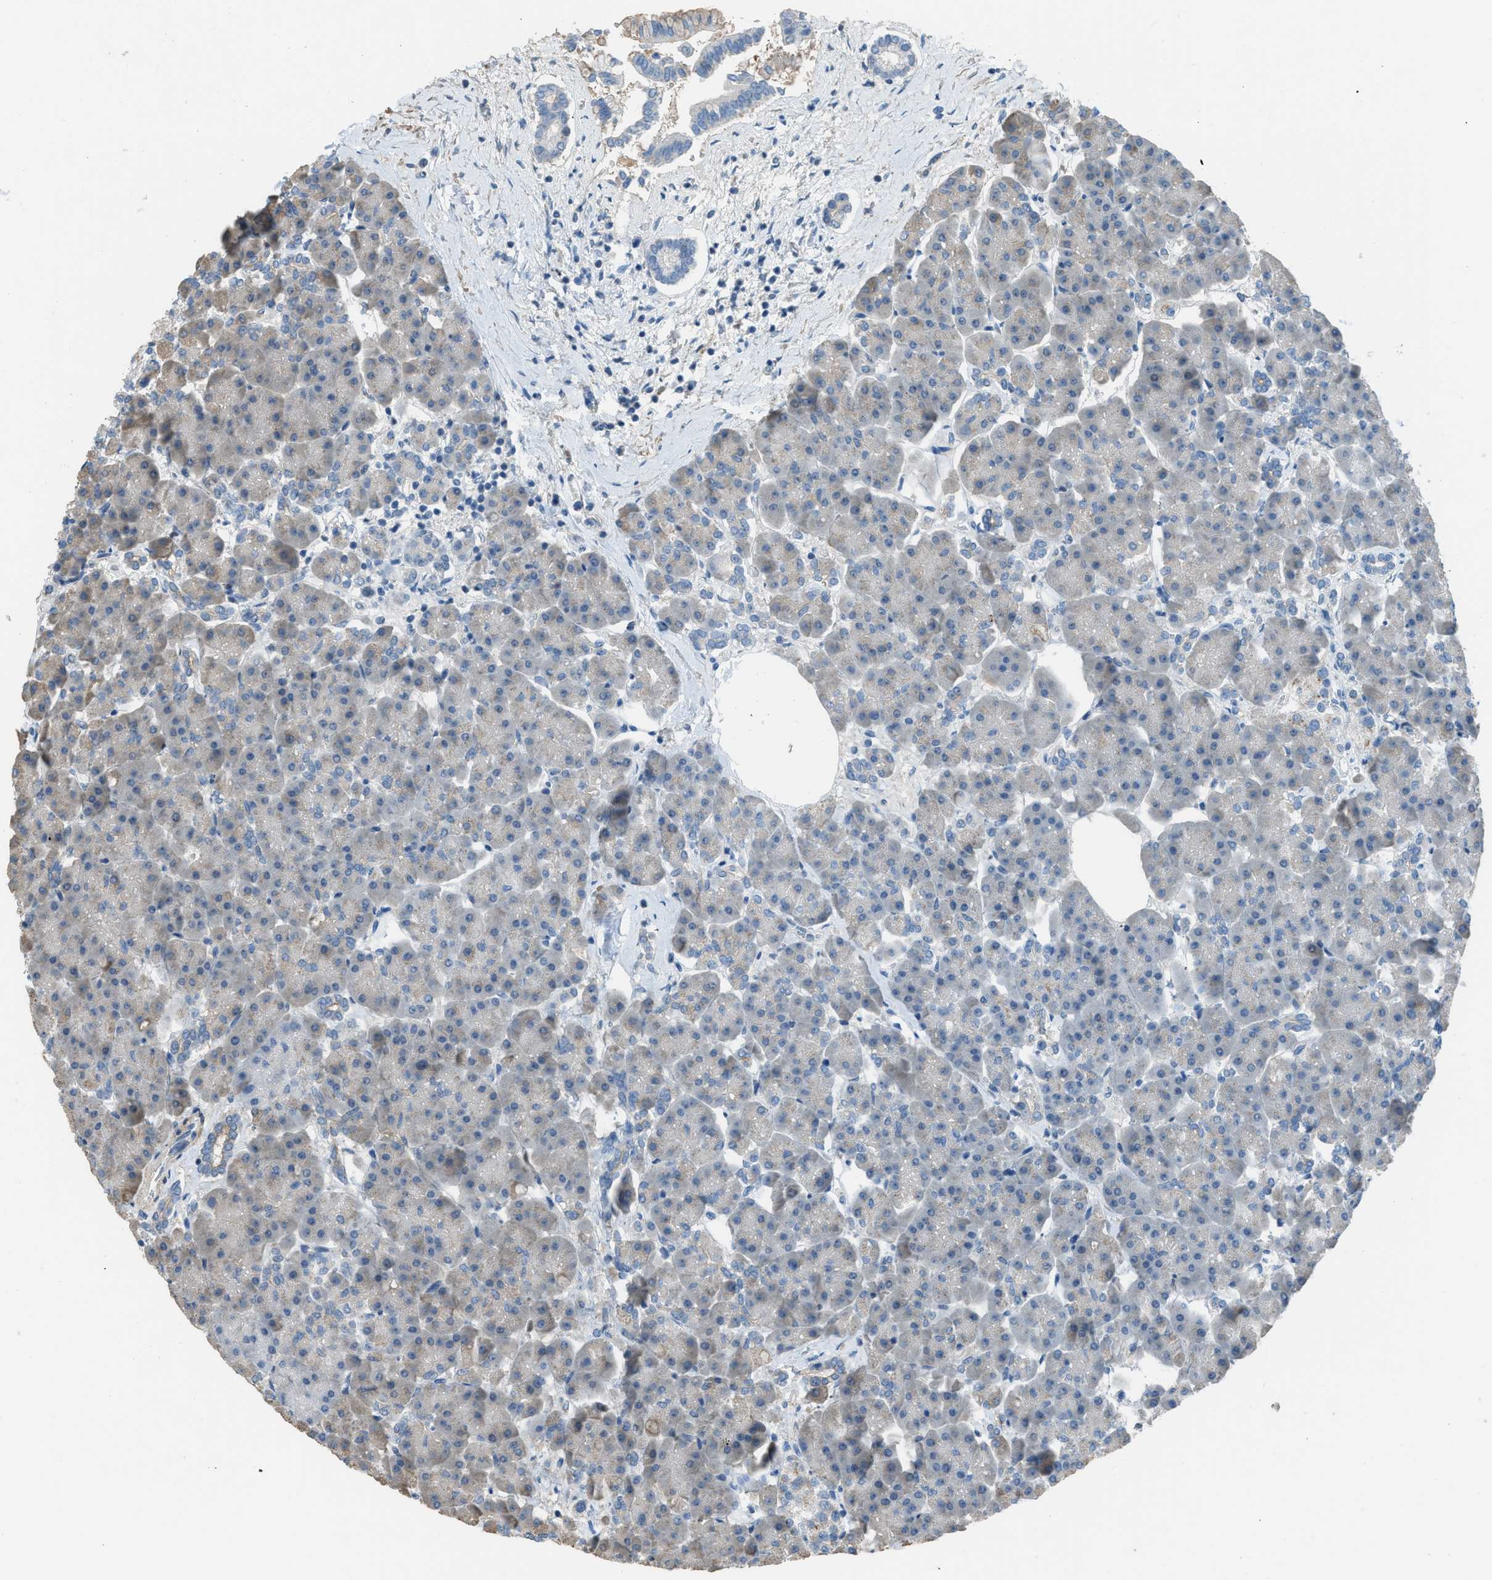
{"staining": {"intensity": "weak", "quantity": "25%-75%", "location": "cytoplasmic/membranous"}, "tissue": "pancreas", "cell_type": "Exocrine glandular cells", "image_type": "normal", "snomed": [{"axis": "morphology", "description": "Normal tissue, NOS"}, {"axis": "topography", "description": "Pancreas"}], "caption": "Weak cytoplasmic/membranous positivity for a protein is present in approximately 25%-75% of exocrine glandular cells of unremarkable pancreas using immunohistochemistry.", "gene": "TIMD4", "patient": {"sex": "female", "age": 70}}